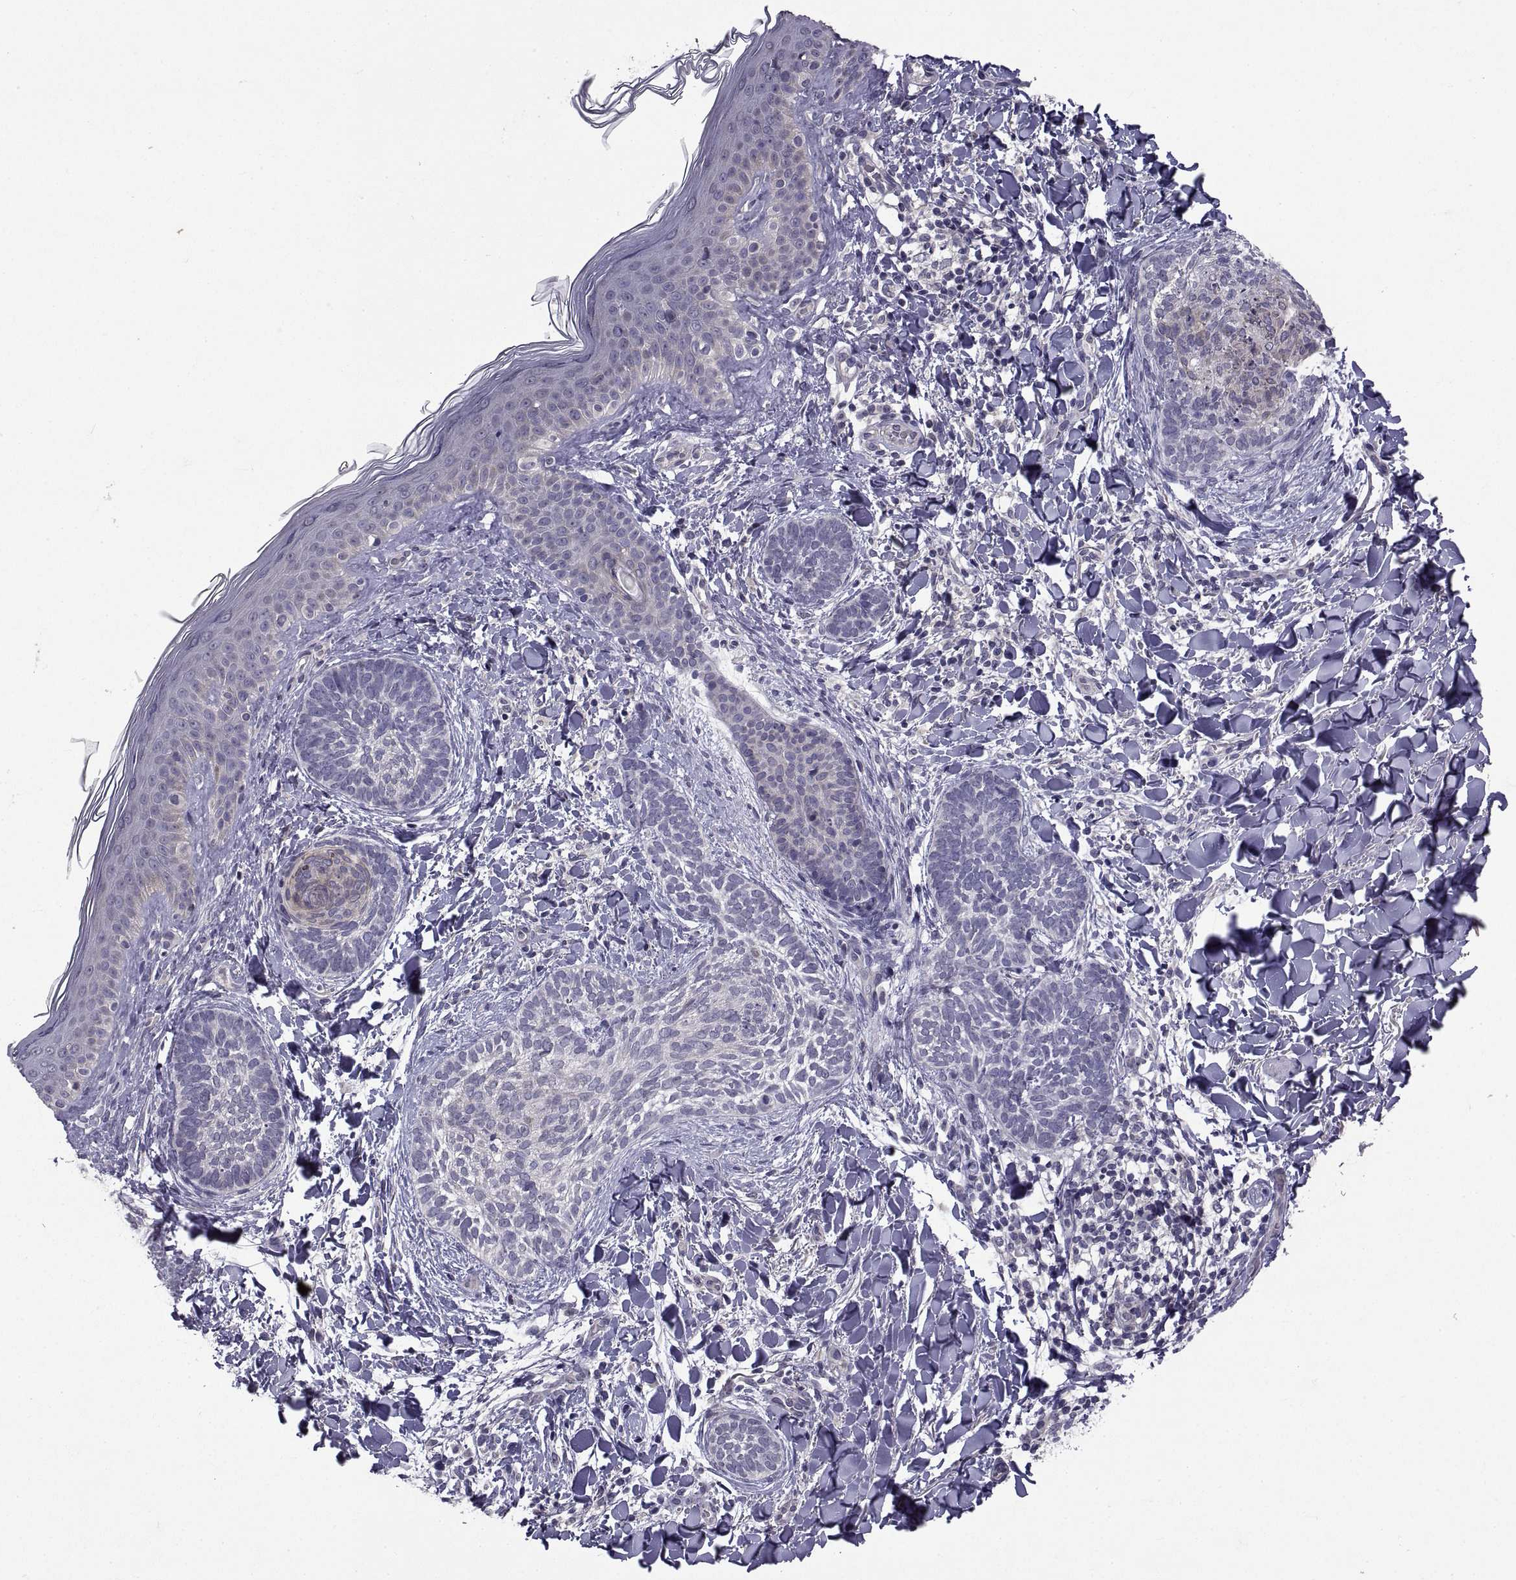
{"staining": {"intensity": "negative", "quantity": "none", "location": "none"}, "tissue": "skin cancer", "cell_type": "Tumor cells", "image_type": "cancer", "snomed": [{"axis": "morphology", "description": "Normal tissue, NOS"}, {"axis": "morphology", "description": "Basal cell carcinoma"}, {"axis": "topography", "description": "Skin"}], "caption": "Human skin cancer (basal cell carcinoma) stained for a protein using IHC exhibits no expression in tumor cells.", "gene": "NPTX2", "patient": {"sex": "male", "age": 46}}